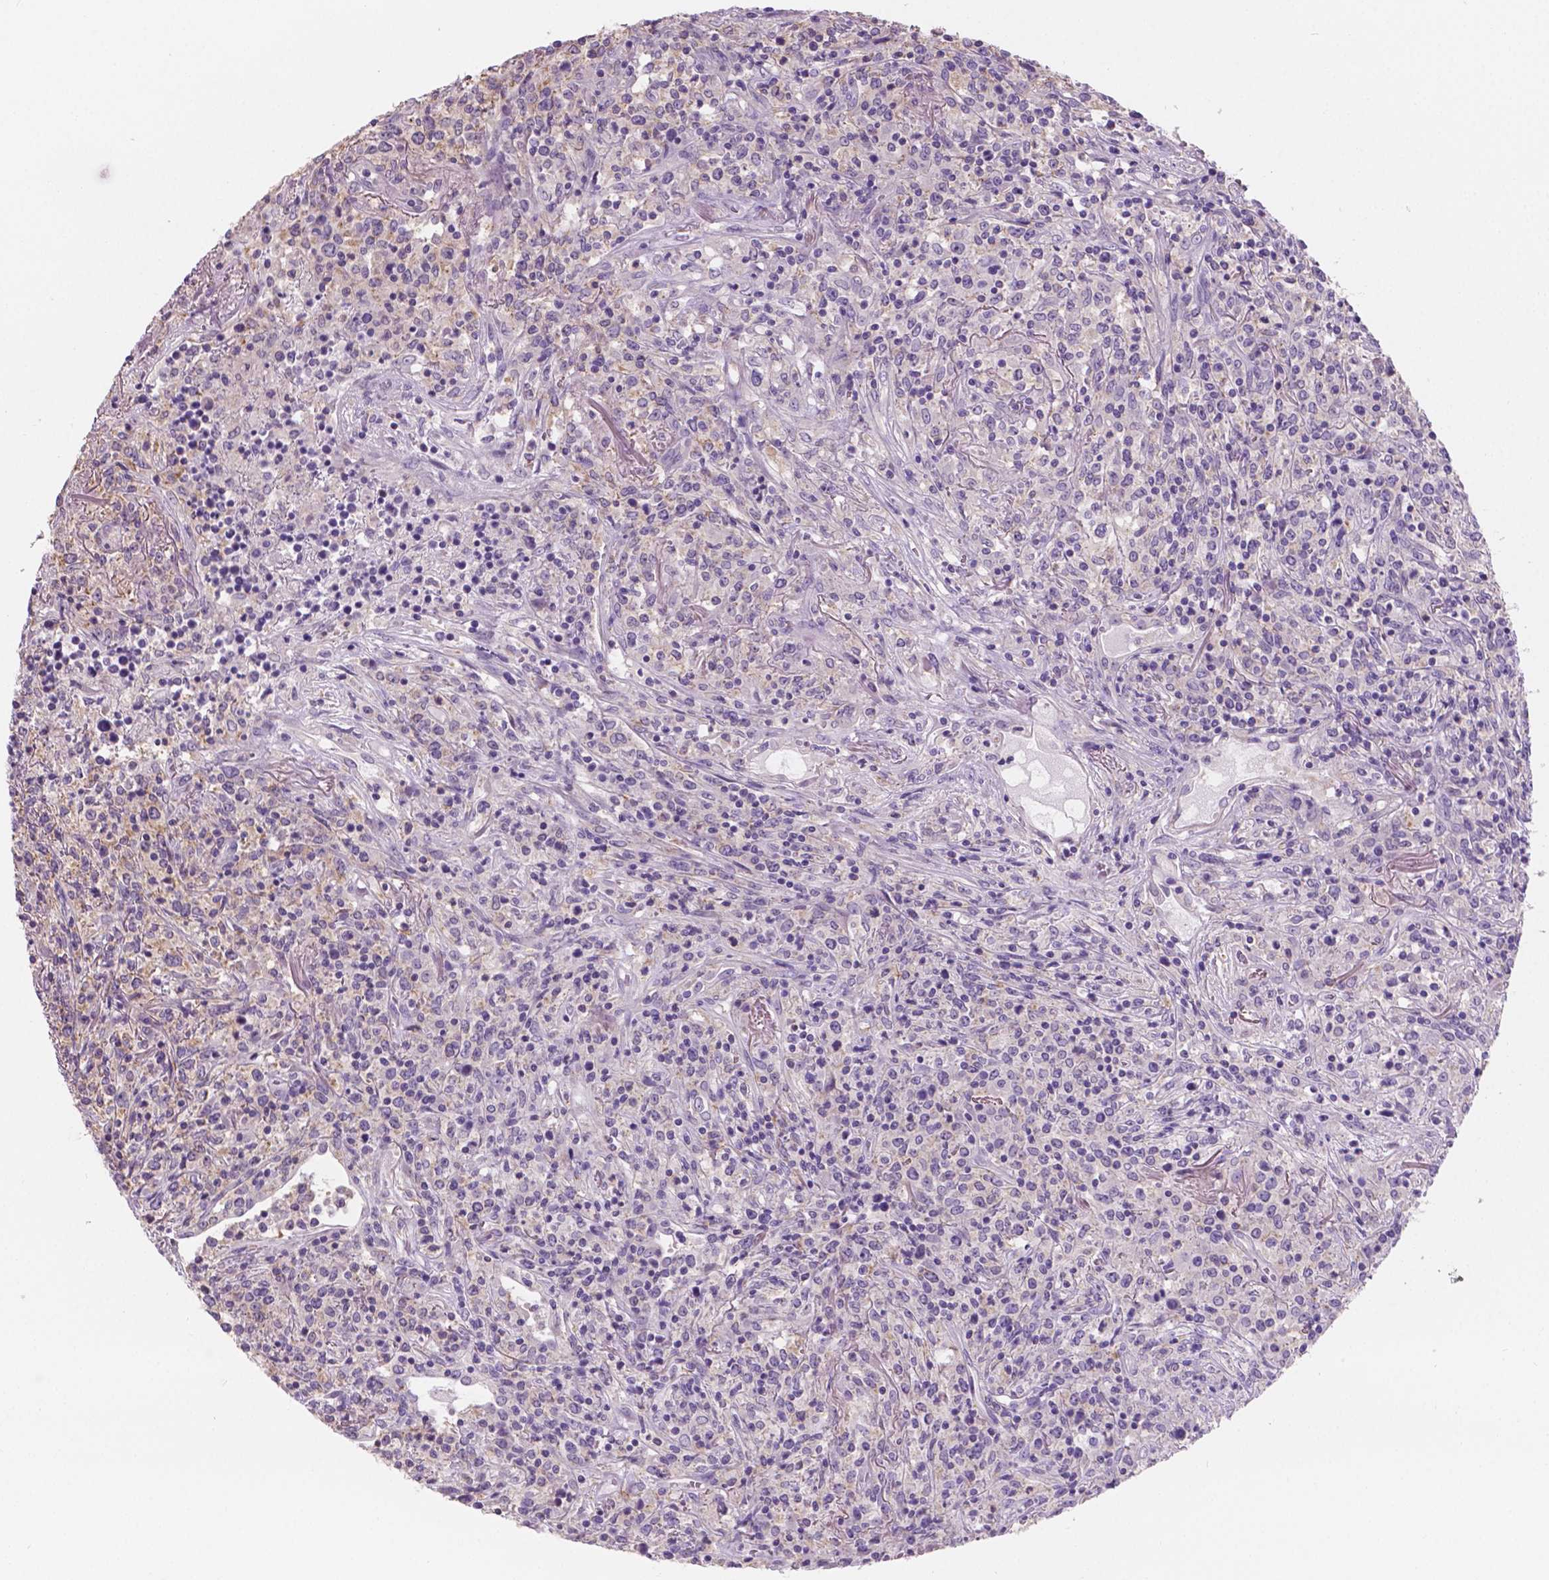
{"staining": {"intensity": "negative", "quantity": "none", "location": "none"}, "tissue": "lymphoma", "cell_type": "Tumor cells", "image_type": "cancer", "snomed": [{"axis": "morphology", "description": "Malignant lymphoma, non-Hodgkin's type, High grade"}, {"axis": "topography", "description": "Lung"}], "caption": "This is a photomicrograph of IHC staining of lymphoma, which shows no positivity in tumor cells.", "gene": "SBSN", "patient": {"sex": "male", "age": 79}}